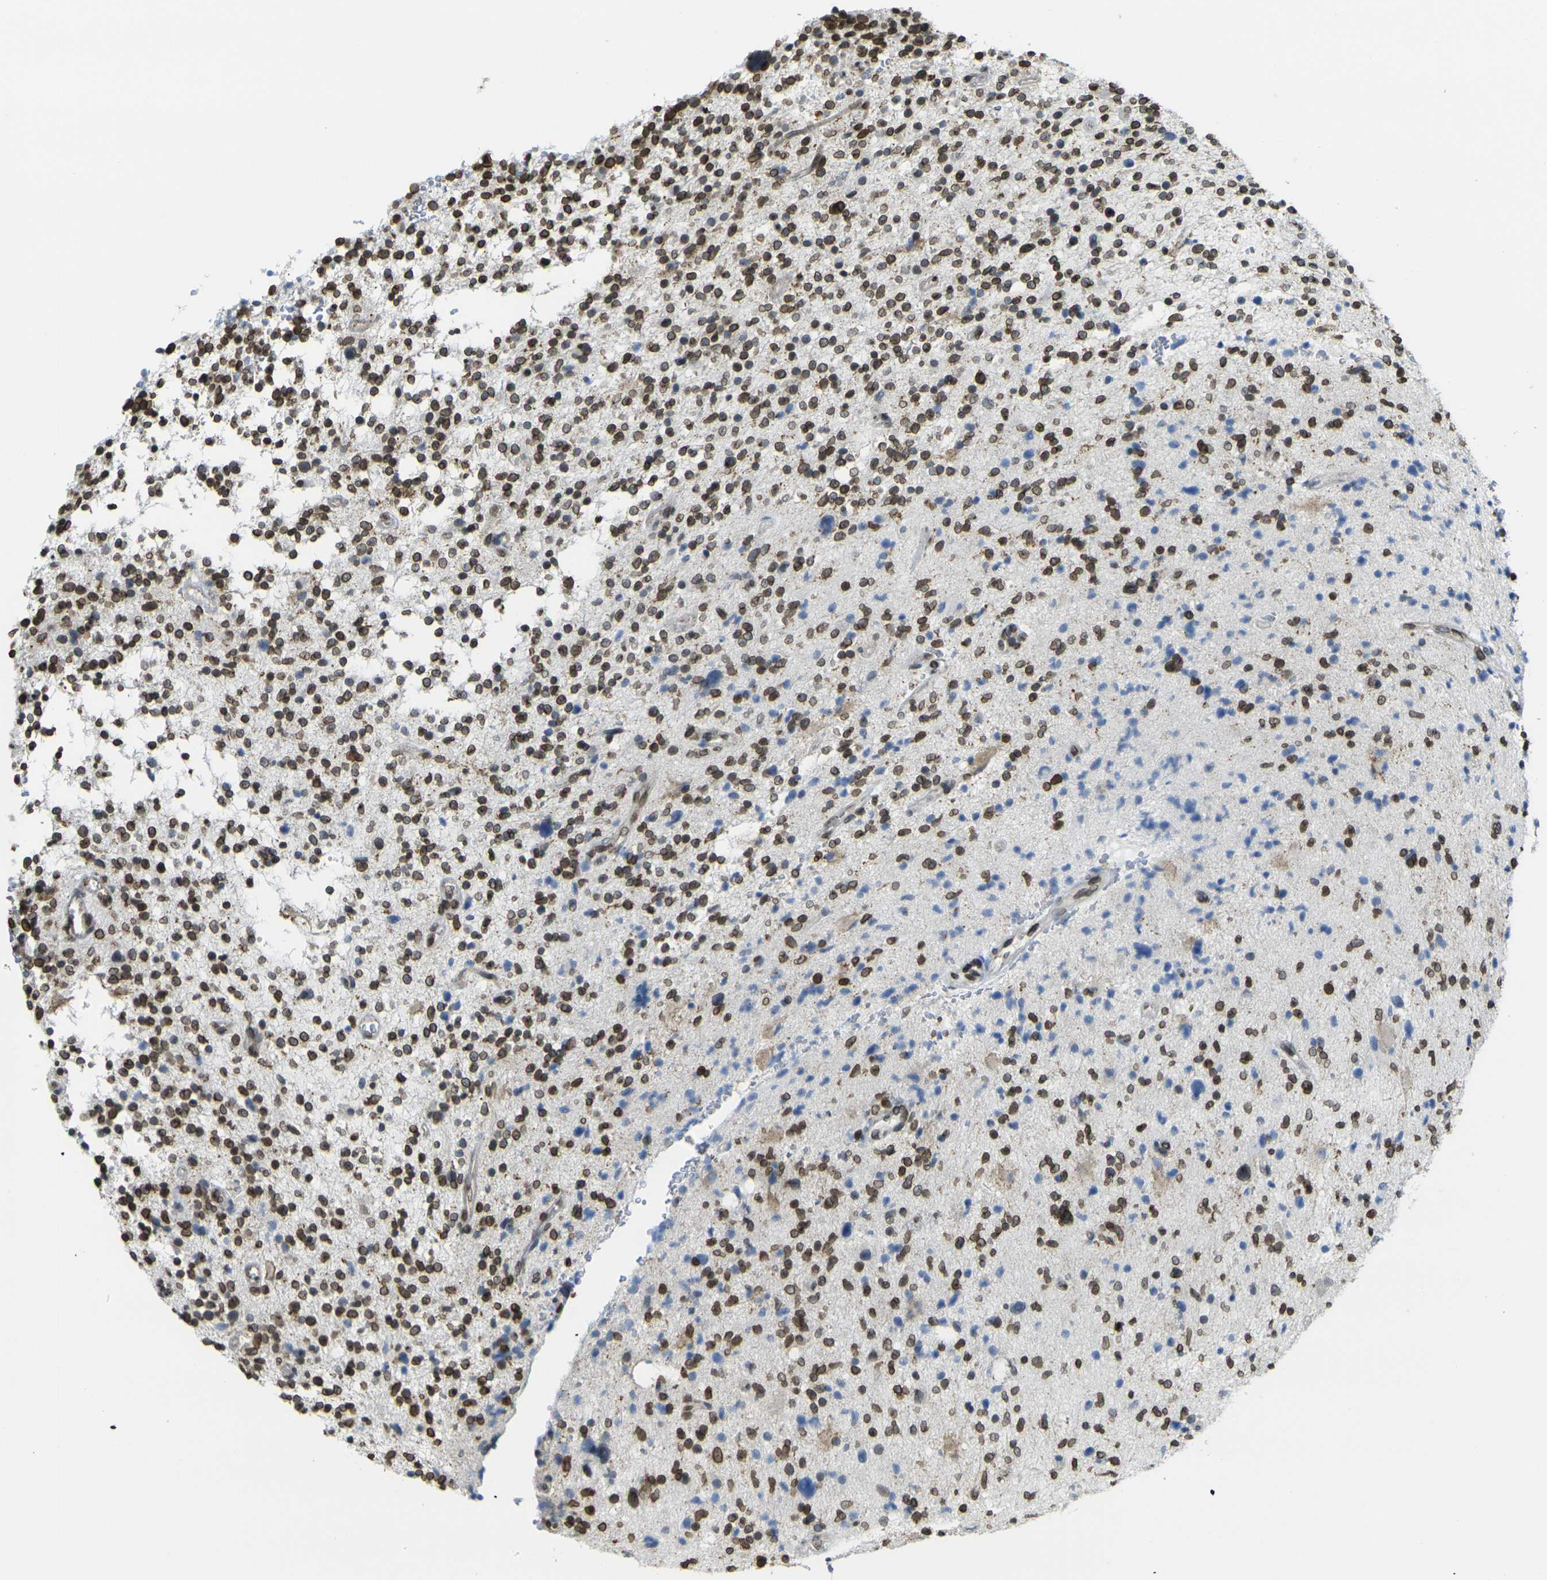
{"staining": {"intensity": "strong", "quantity": ">75%", "location": "cytoplasmic/membranous,nuclear"}, "tissue": "glioma", "cell_type": "Tumor cells", "image_type": "cancer", "snomed": [{"axis": "morphology", "description": "Glioma, malignant, High grade"}, {"axis": "topography", "description": "Brain"}], "caption": "Glioma tissue reveals strong cytoplasmic/membranous and nuclear expression in approximately >75% of tumor cells, visualized by immunohistochemistry.", "gene": "BRDT", "patient": {"sex": "male", "age": 48}}